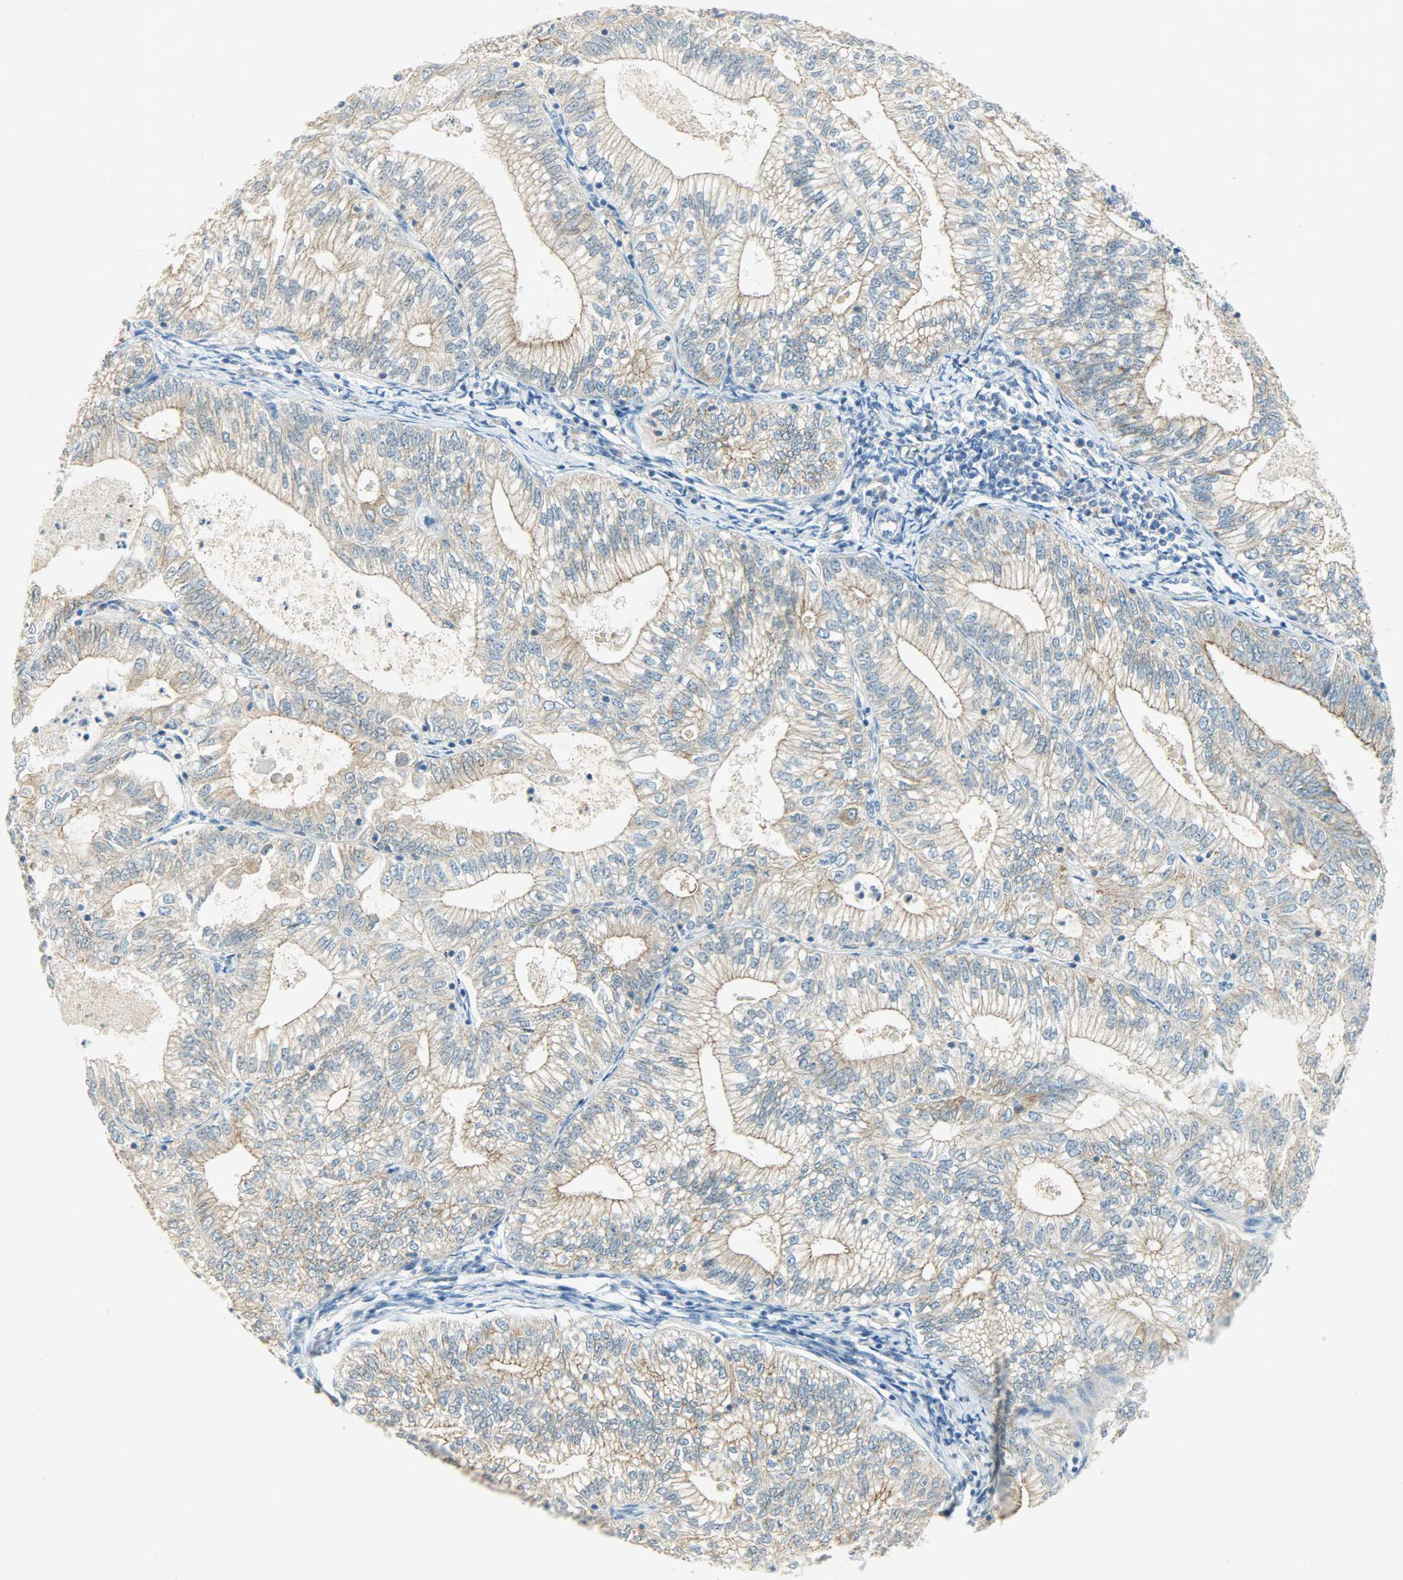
{"staining": {"intensity": "moderate", "quantity": ">75%", "location": "cytoplasmic/membranous"}, "tissue": "endometrial cancer", "cell_type": "Tumor cells", "image_type": "cancer", "snomed": [{"axis": "morphology", "description": "Adenocarcinoma, NOS"}, {"axis": "topography", "description": "Endometrium"}], "caption": "The immunohistochemical stain highlights moderate cytoplasmic/membranous expression in tumor cells of adenocarcinoma (endometrial) tissue. (DAB IHC with brightfield microscopy, high magnification).", "gene": "DSG2", "patient": {"sex": "female", "age": 69}}